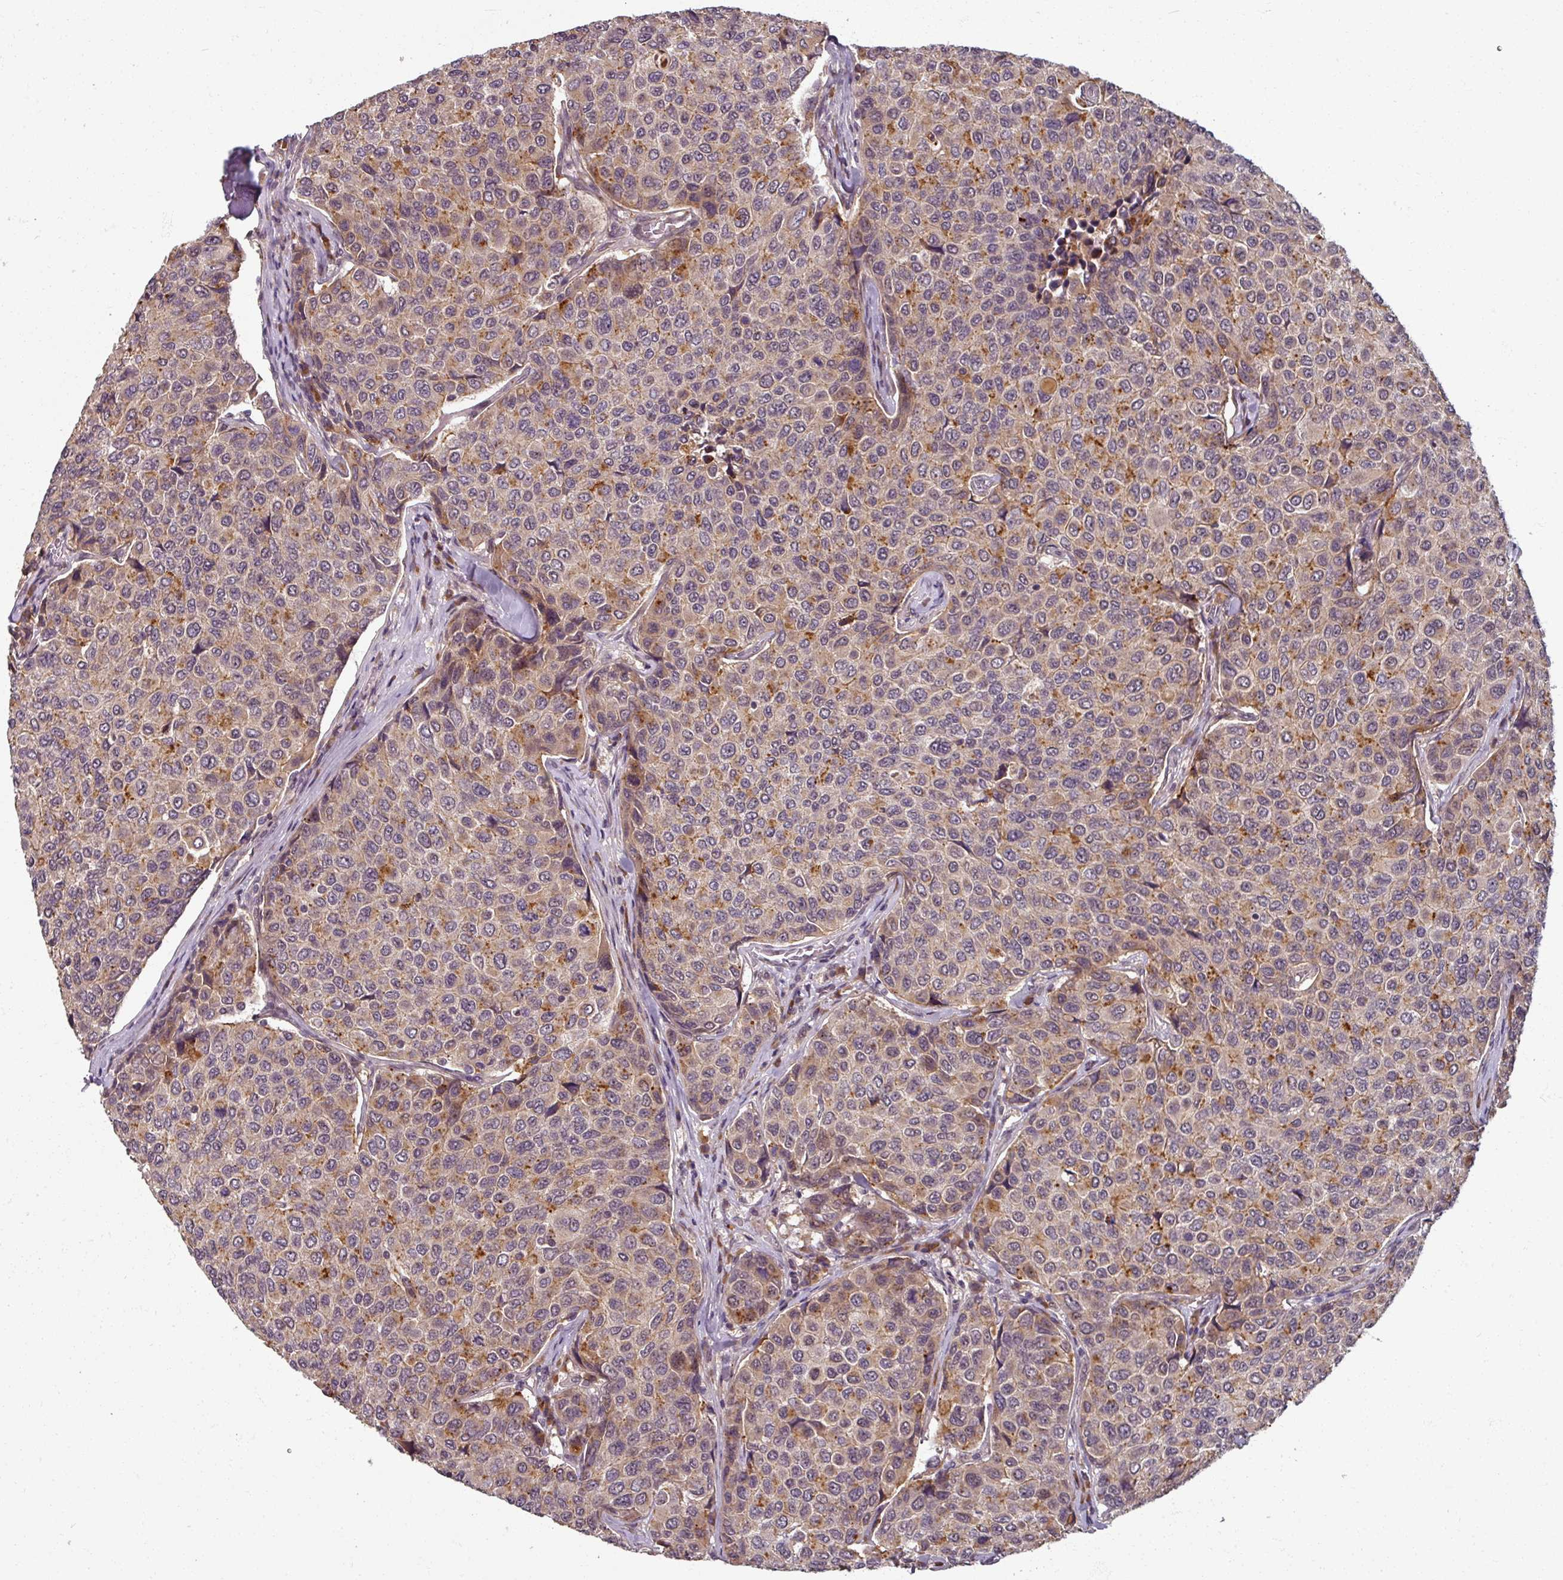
{"staining": {"intensity": "moderate", "quantity": "25%-75%", "location": "cytoplasmic/membranous"}, "tissue": "breast cancer", "cell_type": "Tumor cells", "image_type": "cancer", "snomed": [{"axis": "morphology", "description": "Duct carcinoma"}, {"axis": "topography", "description": "Breast"}], "caption": "Immunohistochemistry (IHC) (DAB) staining of human infiltrating ductal carcinoma (breast) reveals moderate cytoplasmic/membranous protein positivity in about 25%-75% of tumor cells.", "gene": "POLR2G", "patient": {"sex": "female", "age": 55}}